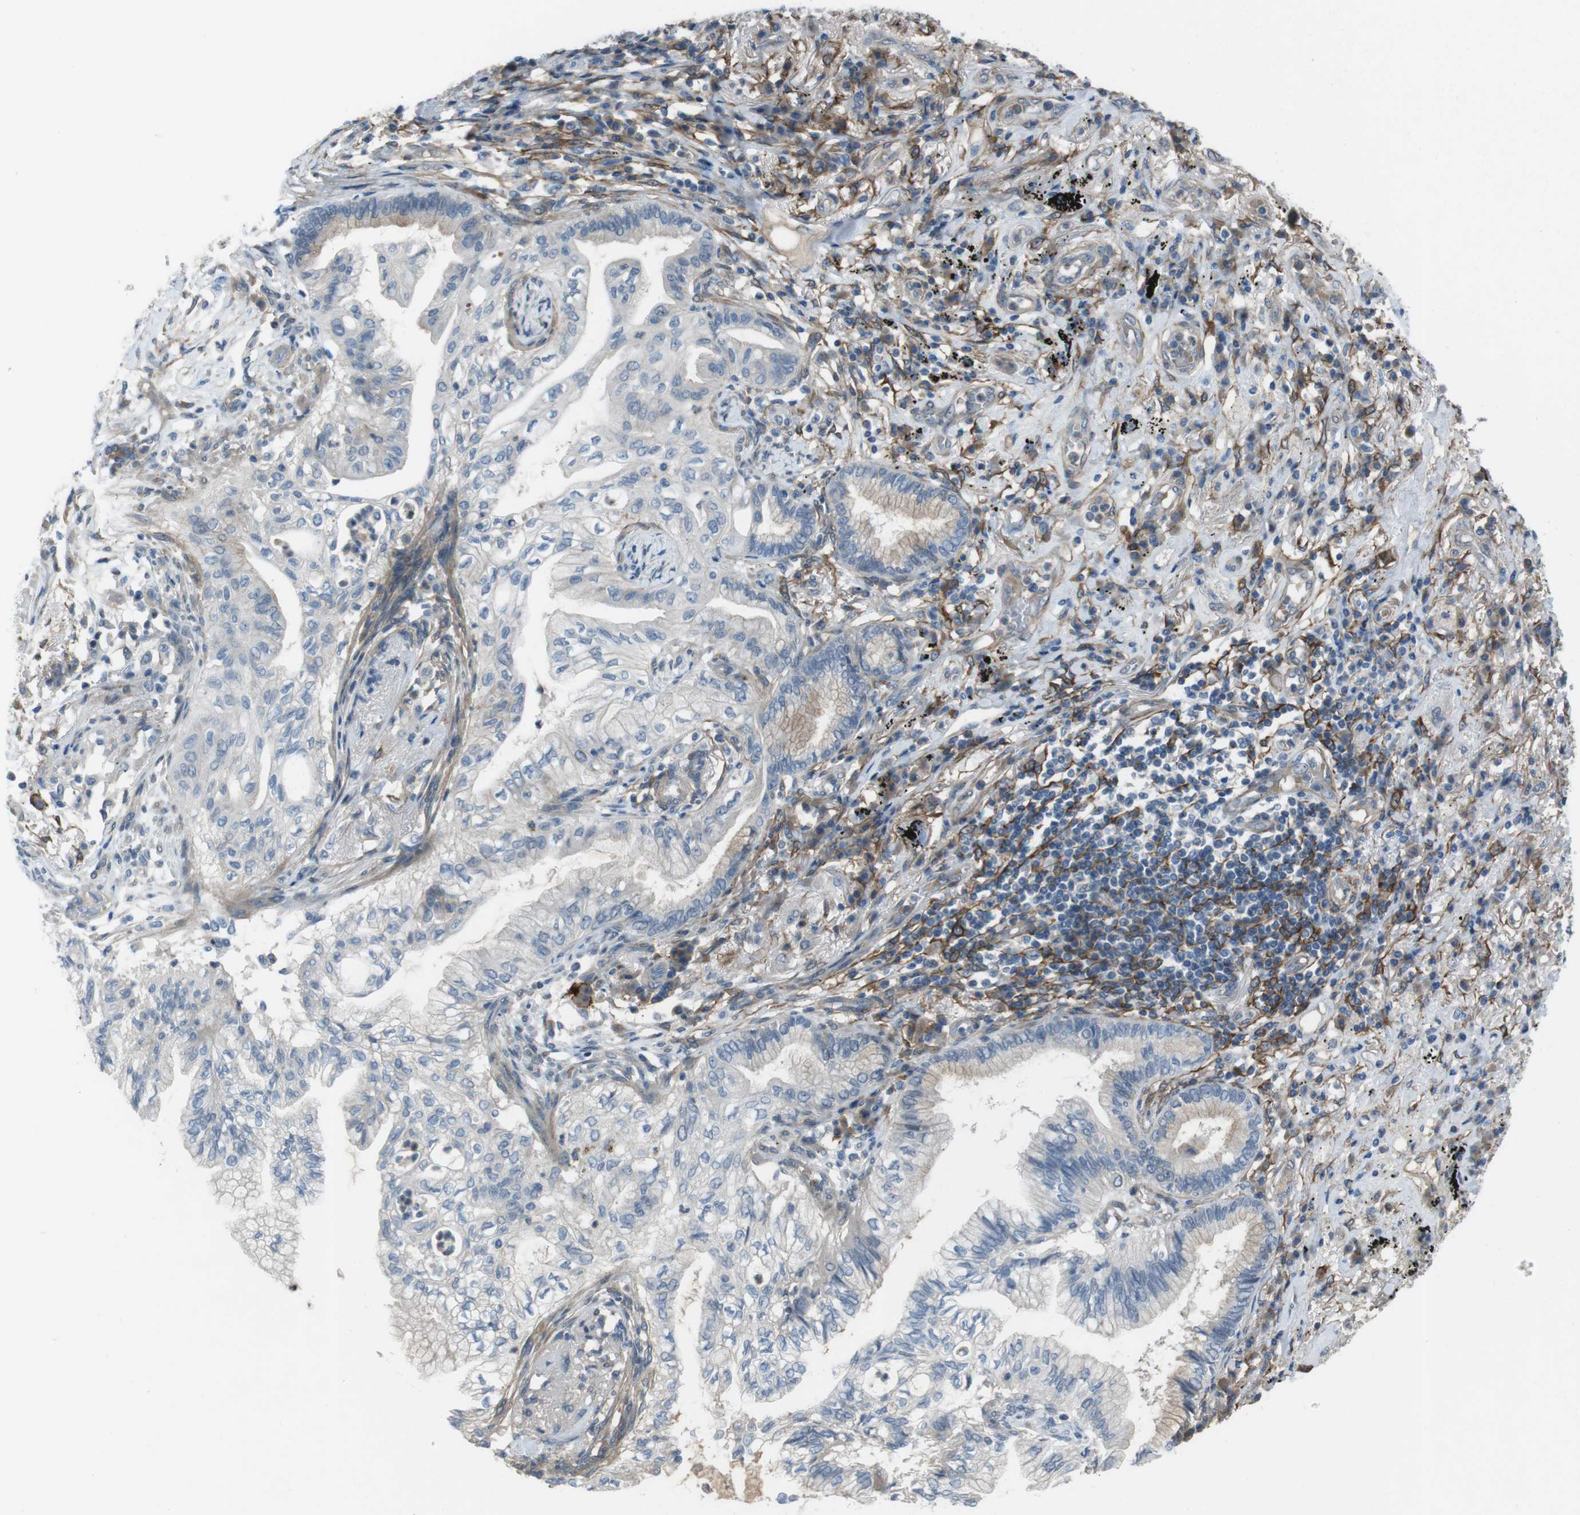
{"staining": {"intensity": "weak", "quantity": "<25%", "location": "cytoplasmic/membranous"}, "tissue": "lung cancer", "cell_type": "Tumor cells", "image_type": "cancer", "snomed": [{"axis": "morphology", "description": "Normal tissue, NOS"}, {"axis": "morphology", "description": "Adenocarcinoma, NOS"}, {"axis": "topography", "description": "Bronchus"}, {"axis": "topography", "description": "Lung"}], "caption": "Lung cancer was stained to show a protein in brown. There is no significant expression in tumor cells.", "gene": "ANK2", "patient": {"sex": "female", "age": 70}}